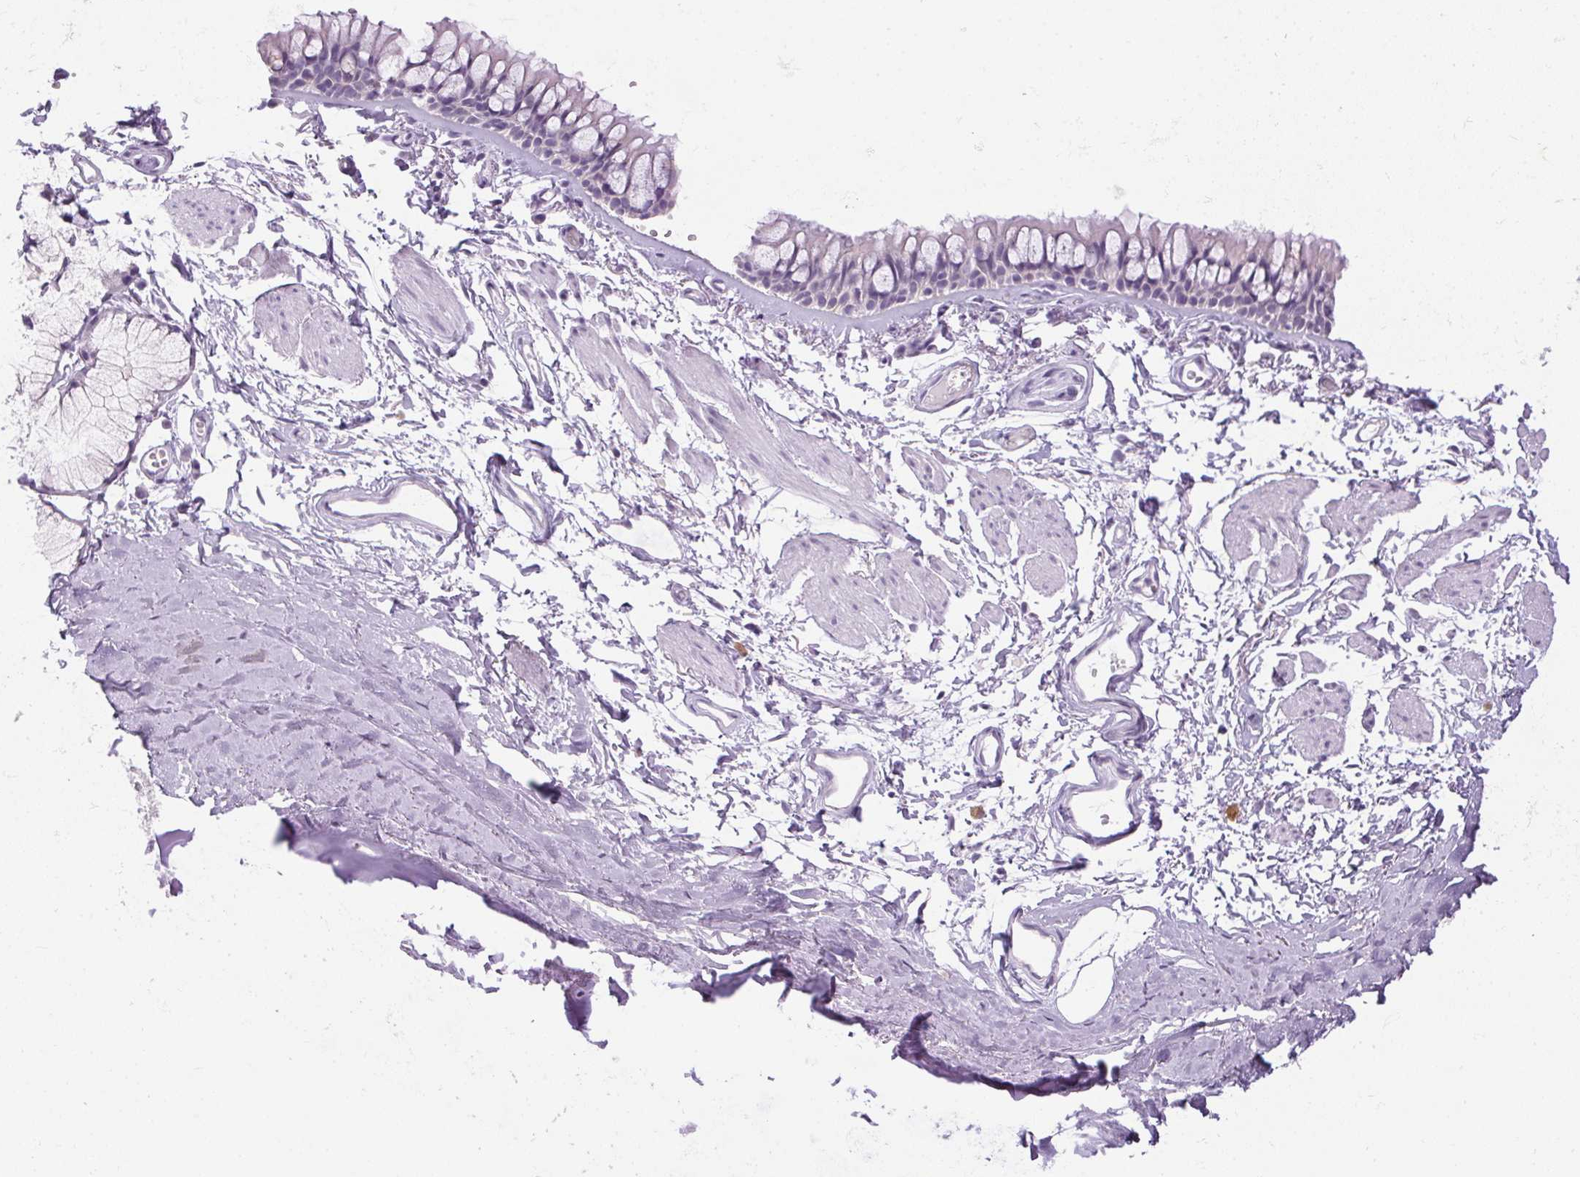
{"staining": {"intensity": "negative", "quantity": "none", "location": "none"}, "tissue": "adipose tissue", "cell_type": "Adipocytes", "image_type": "normal", "snomed": [{"axis": "morphology", "description": "Normal tissue, NOS"}, {"axis": "topography", "description": "Cartilage tissue"}, {"axis": "topography", "description": "Bronchus"}], "caption": "Human adipose tissue stained for a protein using immunohistochemistry (IHC) demonstrates no expression in adipocytes.", "gene": "POPDC2", "patient": {"sex": "female", "age": 79}}